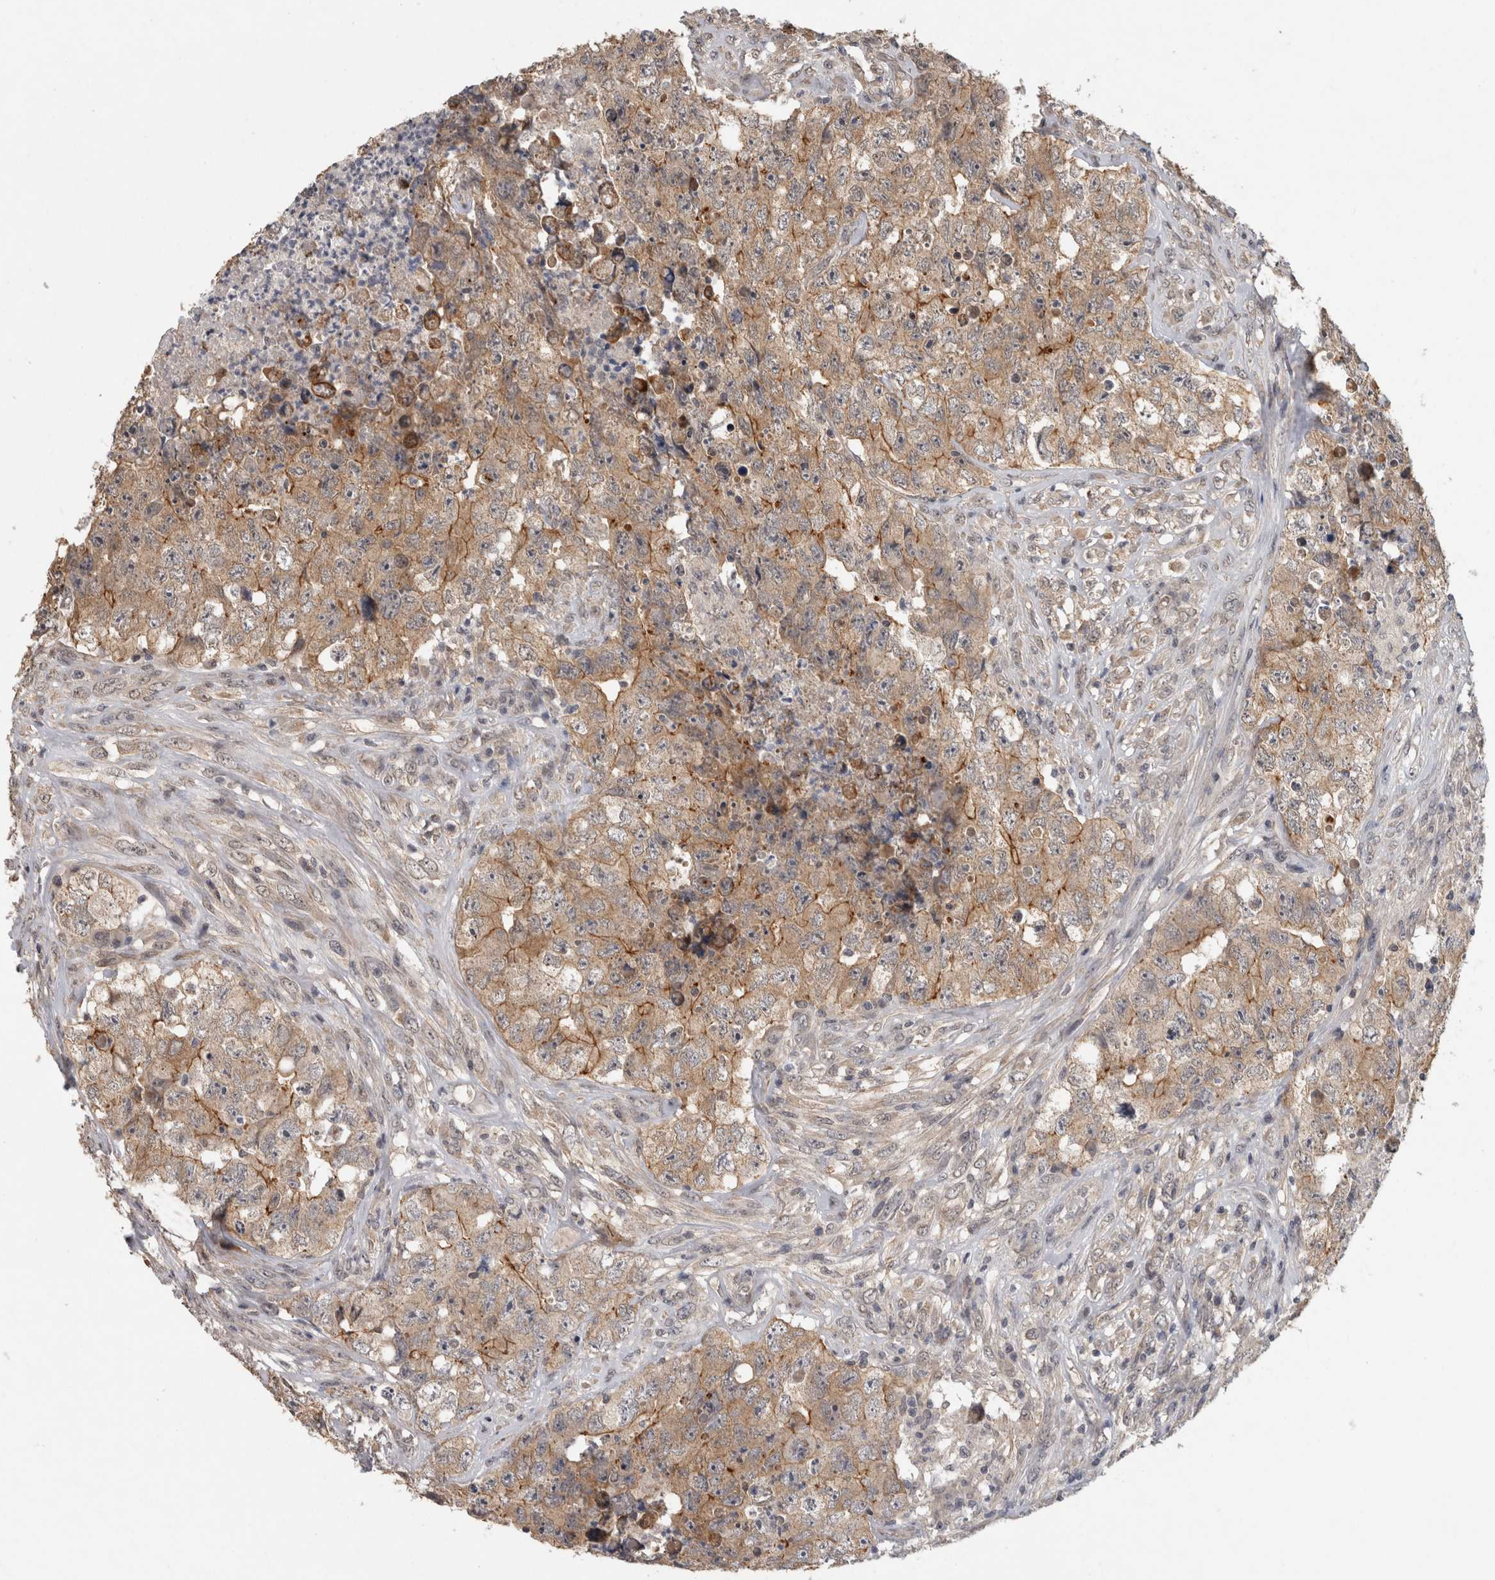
{"staining": {"intensity": "moderate", "quantity": "<25%", "location": "cytoplasmic/membranous"}, "tissue": "testis cancer", "cell_type": "Tumor cells", "image_type": "cancer", "snomed": [{"axis": "morphology", "description": "Carcinoma, Embryonal, NOS"}, {"axis": "topography", "description": "Testis"}], "caption": "IHC (DAB) staining of human embryonal carcinoma (testis) reveals moderate cytoplasmic/membranous protein positivity in approximately <25% of tumor cells.", "gene": "RHPN1", "patient": {"sex": "male", "age": 32}}